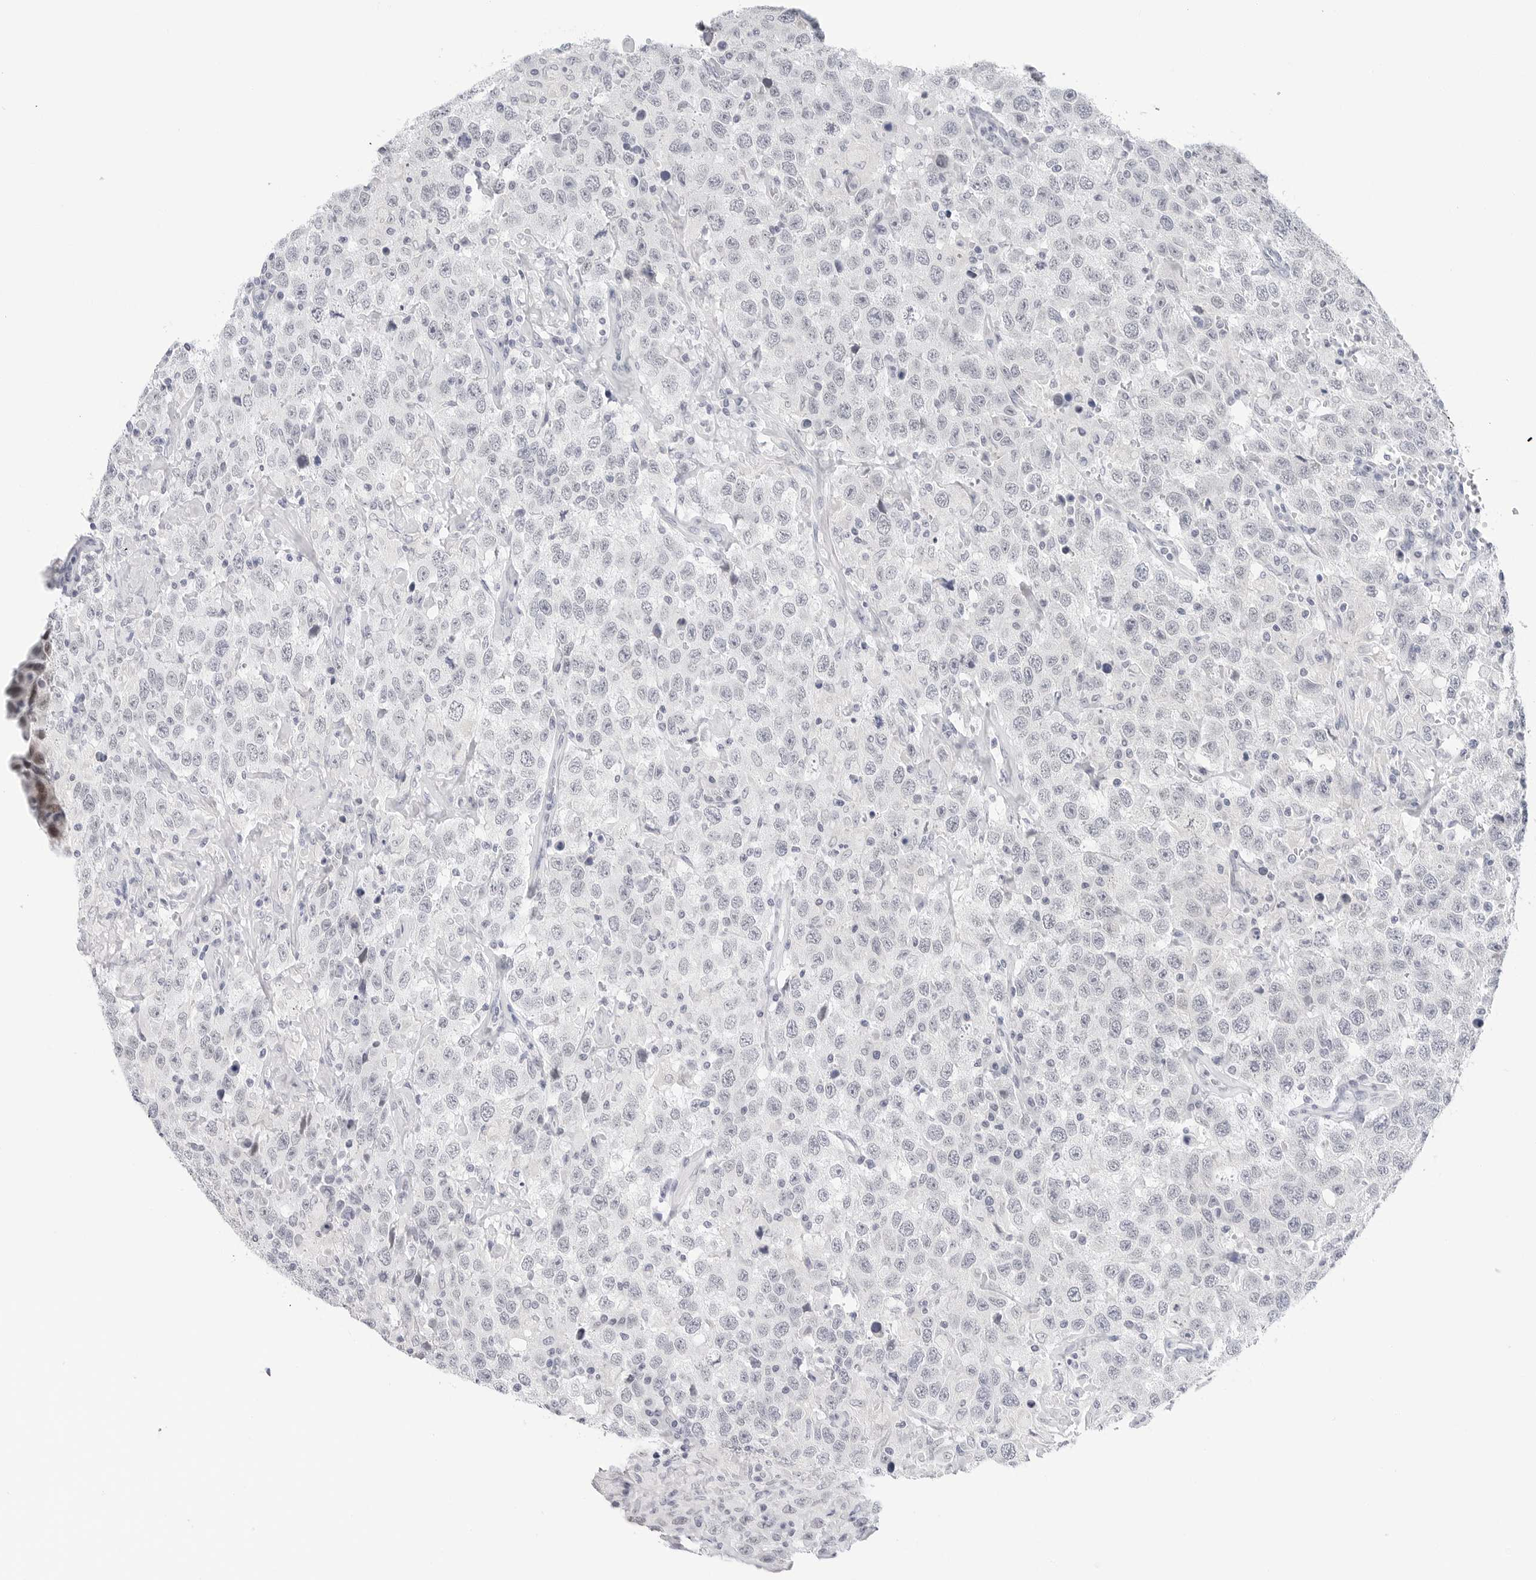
{"staining": {"intensity": "negative", "quantity": "none", "location": "none"}, "tissue": "testis cancer", "cell_type": "Tumor cells", "image_type": "cancer", "snomed": [{"axis": "morphology", "description": "Seminoma, NOS"}, {"axis": "topography", "description": "Testis"}], "caption": "The micrograph demonstrates no staining of tumor cells in testis cancer (seminoma).", "gene": "HSPB7", "patient": {"sex": "male", "age": 41}}